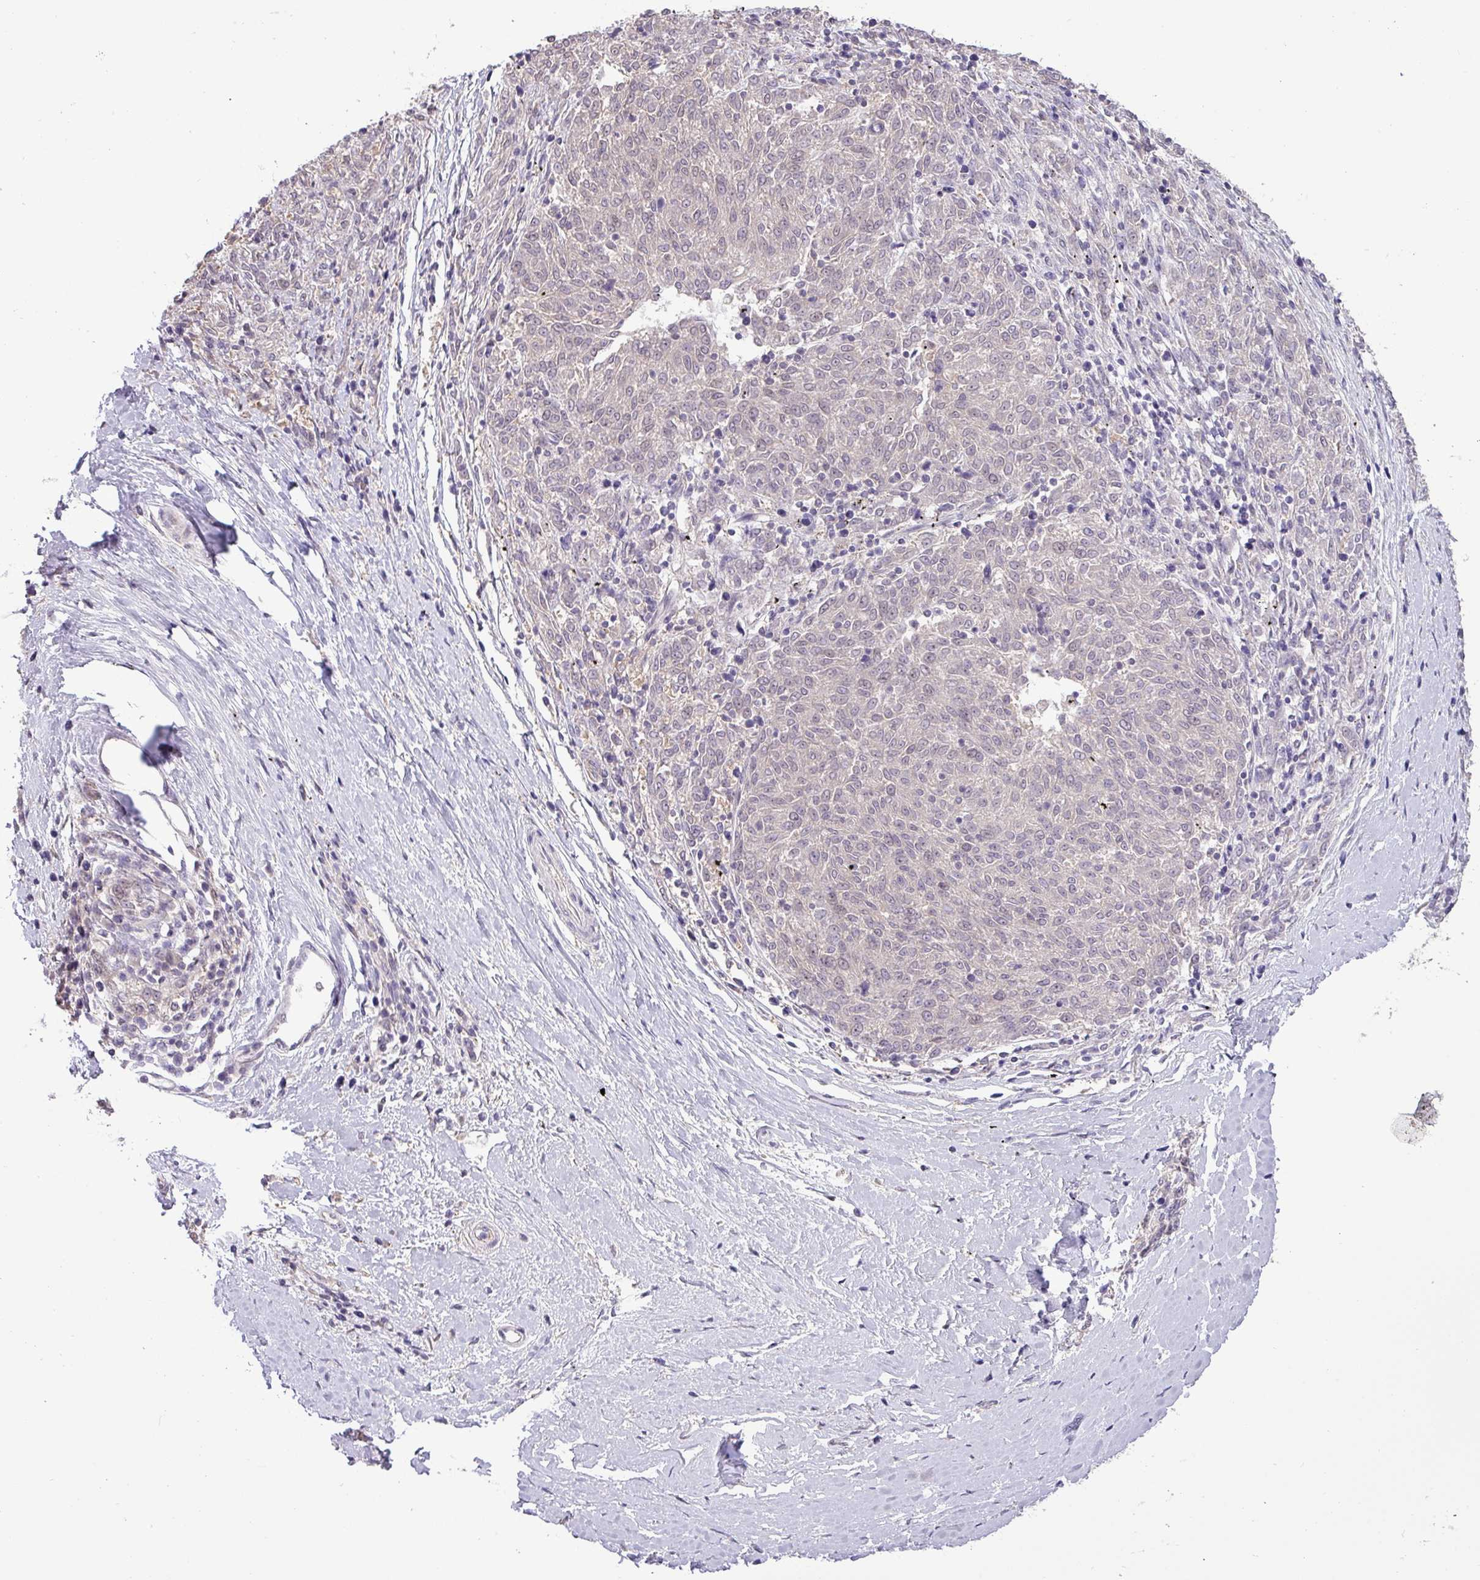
{"staining": {"intensity": "negative", "quantity": "none", "location": "none"}, "tissue": "melanoma", "cell_type": "Tumor cells", "image_type": "cancer", "snomed": [{"axis": "morphology", "description": "Malignant melanoma, NOS"}, {"axis": "topography", "description": "Skin"}], "caption": "Immunohistochemistry of melanoma demonstrates no expression in tumor cells. Nuclei are stained in blue.", "gene": "RIPPLY1", "patient": {"sex": "female", "age": 72}}